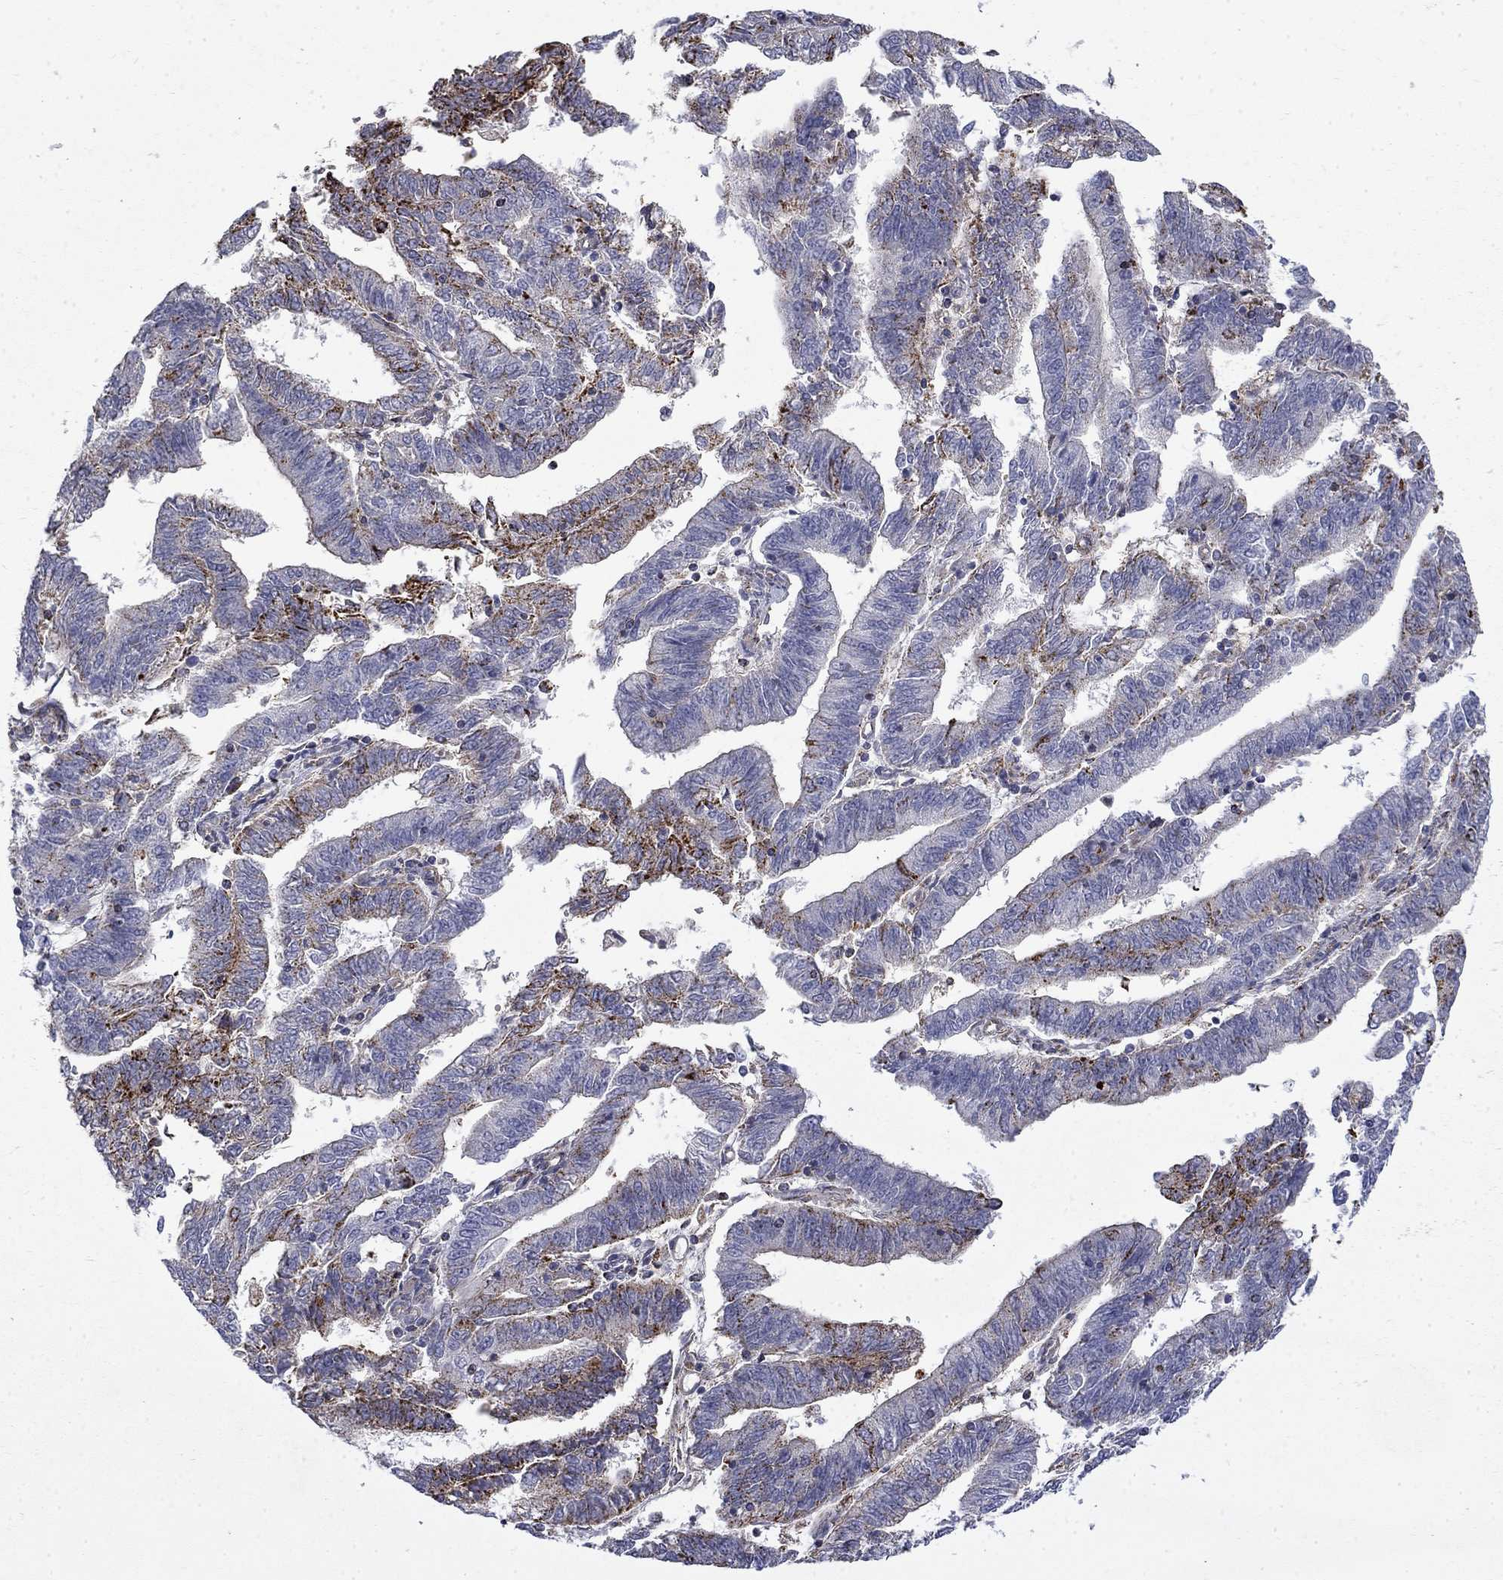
{"staining": {"intensity": "moderate", "quantity": "25%-75%", "location": "cytoplasmic/membranous"}, "tissue": "endometrial cancer", "cell_type": "Tumor cells", "image_type": "cancer", "snomed": [{"axis": "morphology", "description": "Adenocarcinoma, NOS"}, {"axis": "topography", "description": "Endometrium"}], "caption": "Protein staining of endometrial adenocarcinoma tissue demonstrates moderate cytoplasmic/membranous staining in about 25%-75% of tumor cells.", "gene": "PCBP3", "patient": {"sex": "female", "age": 82}}